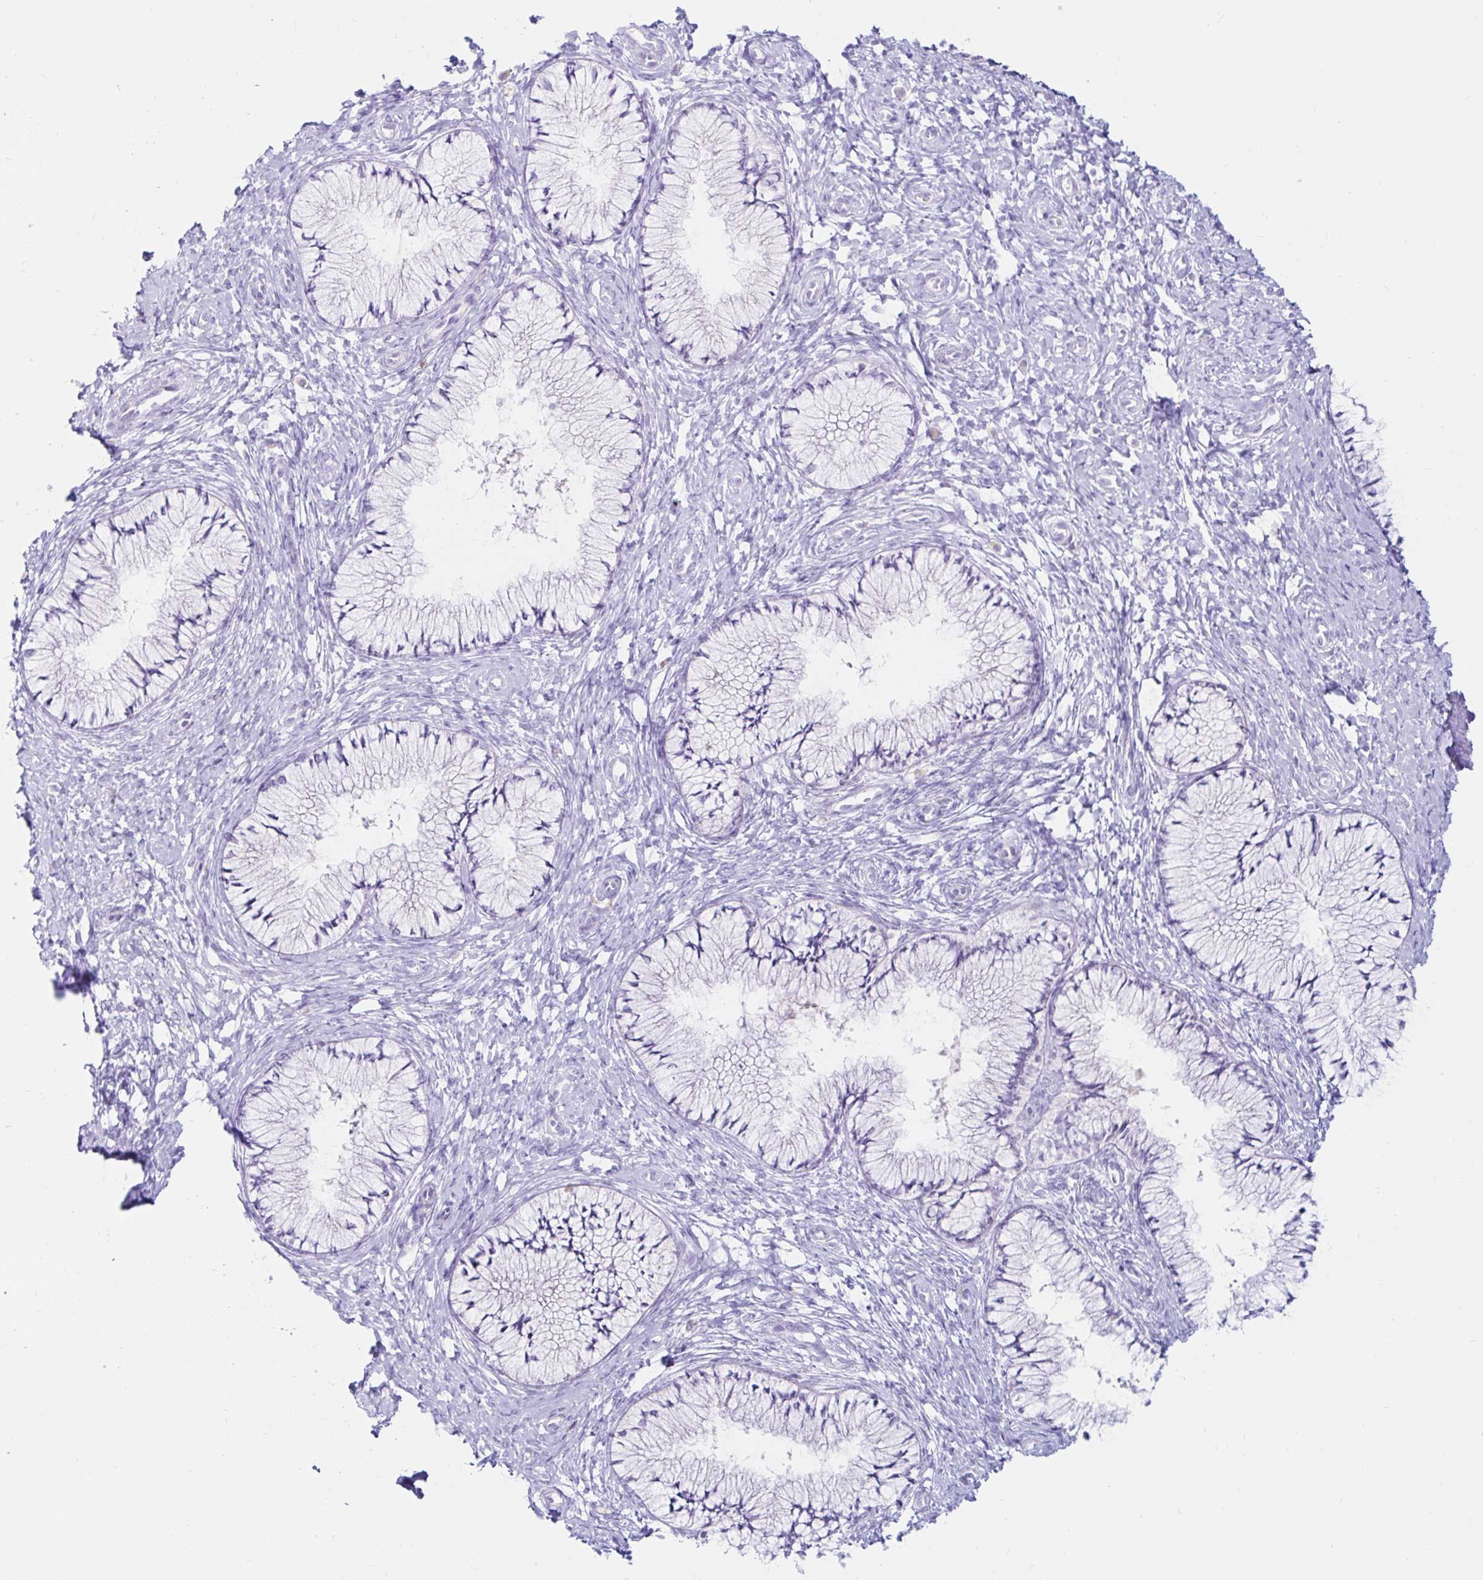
{"staining": {"intensity": "negative", "quantity": "none", "location": "none"}, "tissue": "cervix", "cell_type": "Glandular cells", "image_type": "normal", "snomed": [{"axis": "morphology", "description": "Normal tissue, NOS"}, {"axis": "topography", "description": "Cervix"}], "caption": "The IHC image has no significant expression in glandular cells of cervix. (DAB (3,3'-diaminobenzidine) immunohistochemistry (IHC) with hematoxylin counter stain).", "gene": "BEST1", "patient": {"sex": "female", "age": 37}}